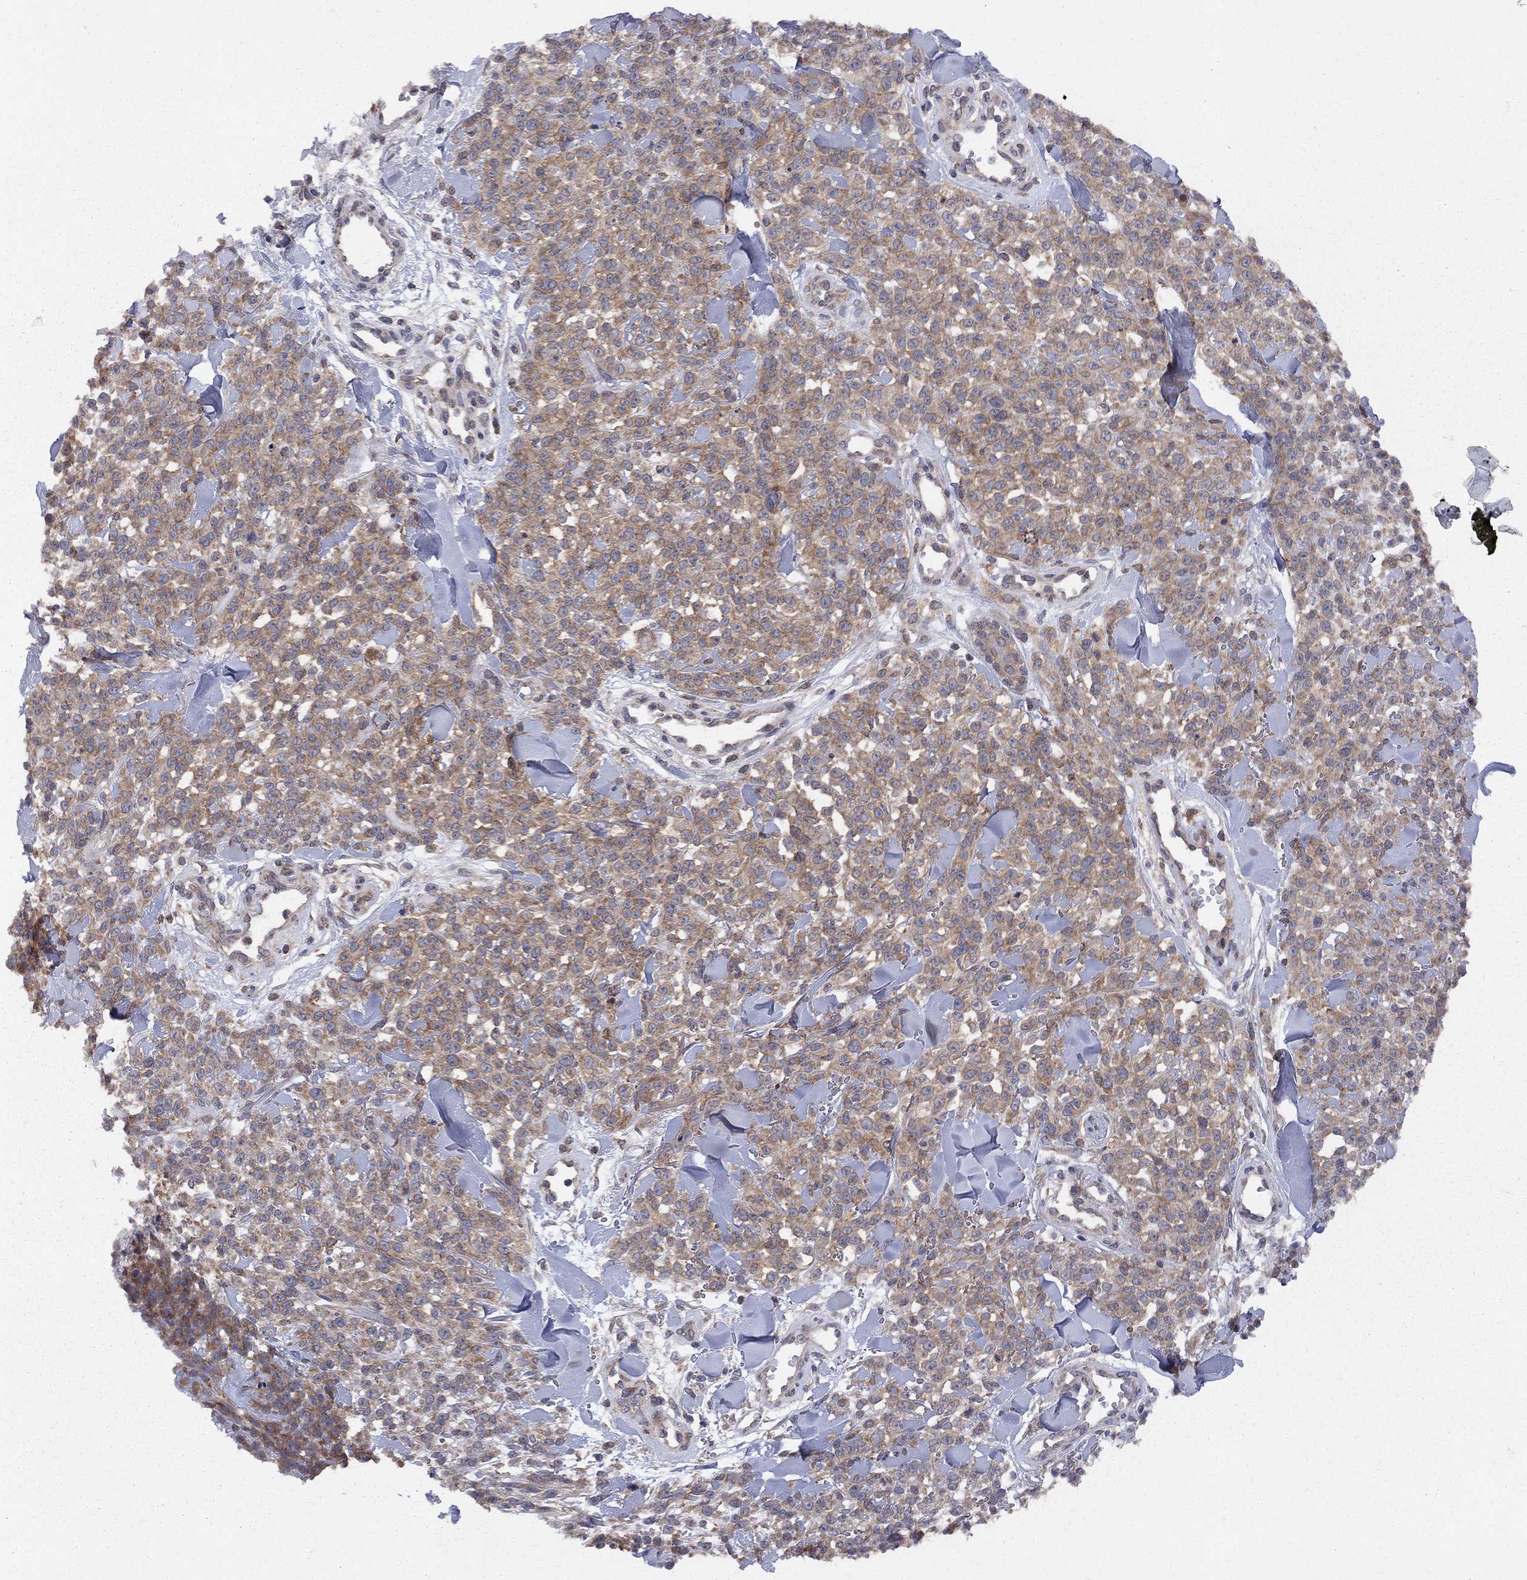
{"staining": {"intensity": "moderate", "quantity": ">75%", "location": "cytoplasmic/membranous"}, "tissue": "melanoma", "cell_type": "Tumor cells", "image_type": "cancer", "snomed": [{"axis": "morphology", "description": "Malignant melanoma, NOS"}, {"axis": "topography", "description": "Skin"}, {"axis": "topography", "description": "Skin of trunk"}], "caption": "This is an image of IHC staining of melanoma, which shows moderate staining in the cytoplasmic/membranous of tumor cells.", "gene": "CNOT11", "patient": {"sex": "male", "age": 74}}